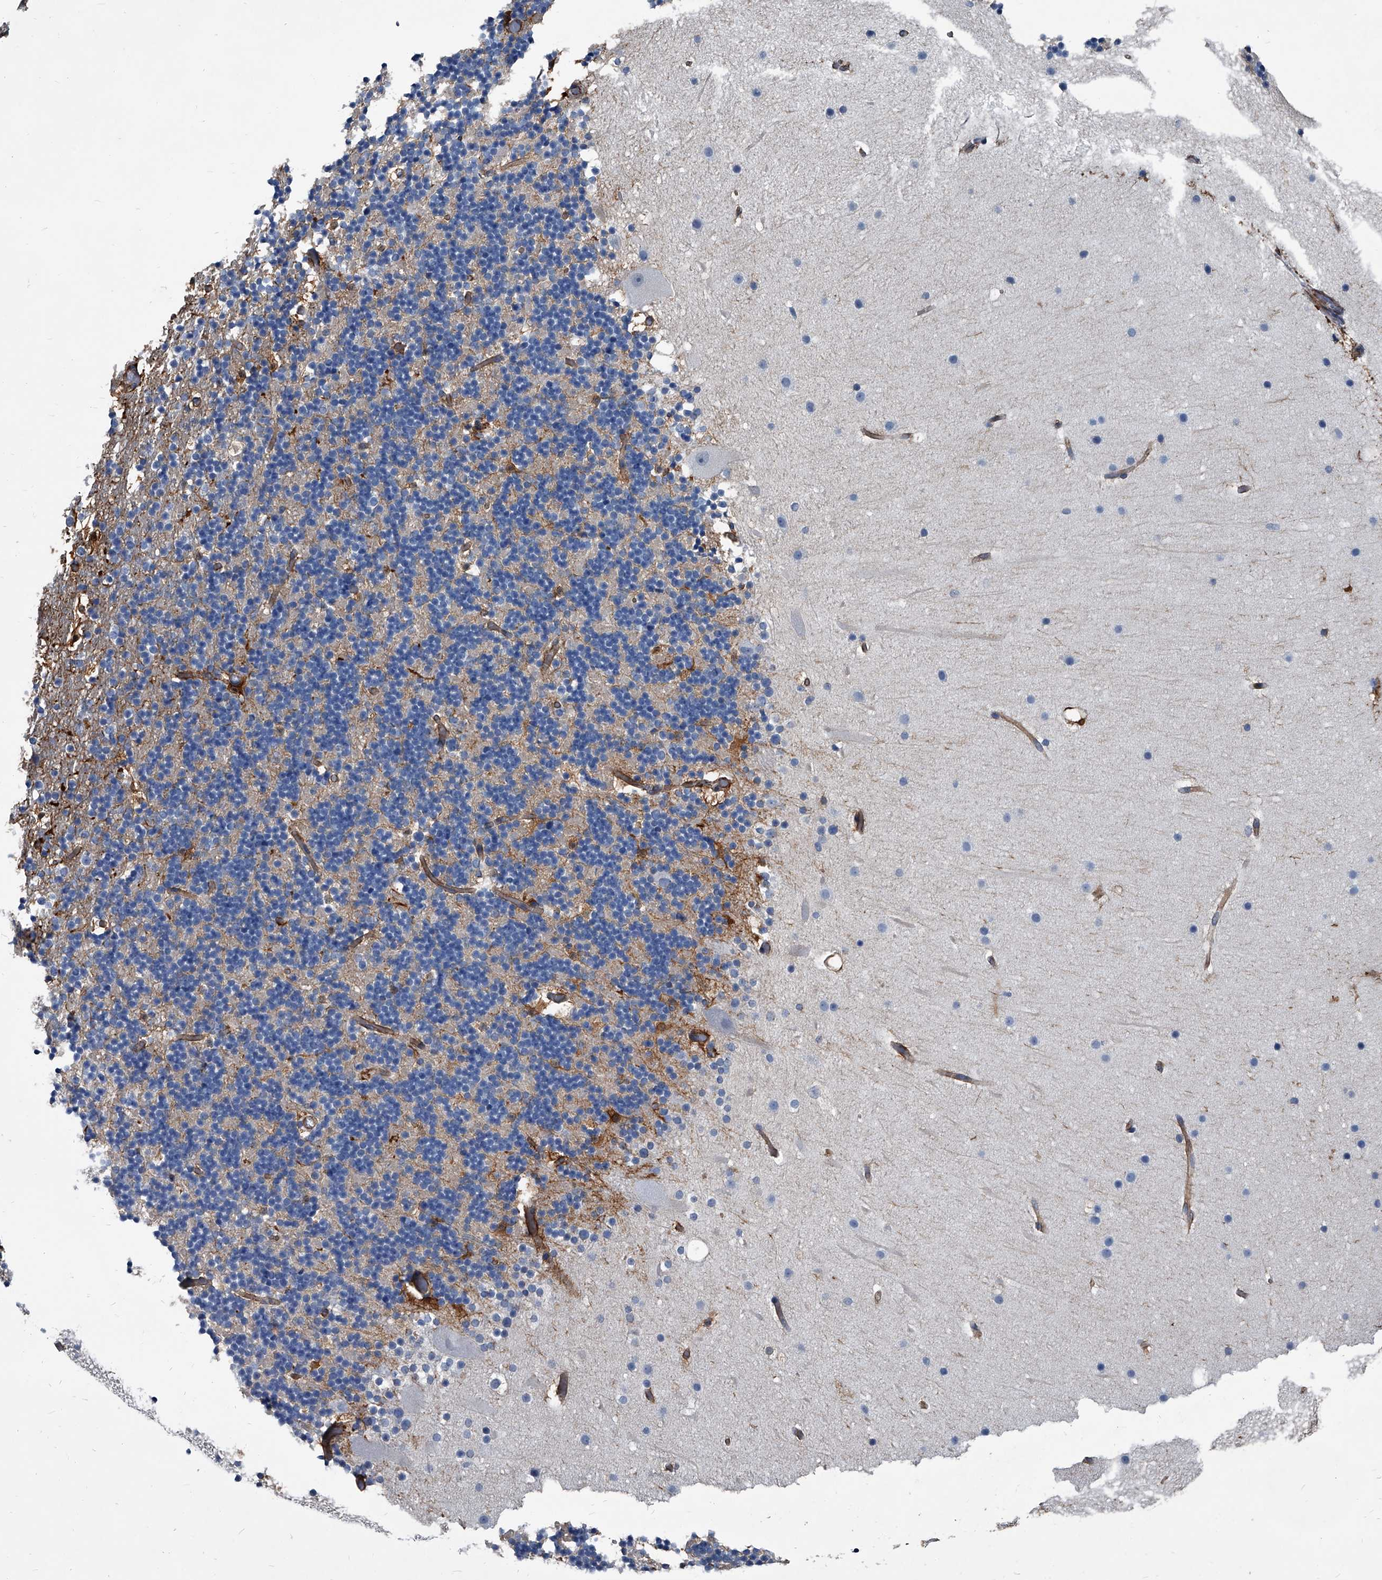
{"staining": {"intensity": "weak", "quantity": "<25%", "location": "cytoplasmic/membranous"}, "tissue": "cerebellum", "cell_type": "Cells in granular layer", "image_type": "normal", "snomed": [{"axis": "morphology", "description": "Normal tissue, NOS"}, {"axis": "topography", "description": "Cerebellum"}], "caption": "Immunohistochemistry (IHC) of benign human cerebellum displays no positivity in cells in granular layer. Brightfield microscopy of immunohistochemistry stained with DAB (brown) and hematoxylin (blue), captured at high magnification.", "gene": "PLEC", "patient": {"sex": "male", "age": 57}}